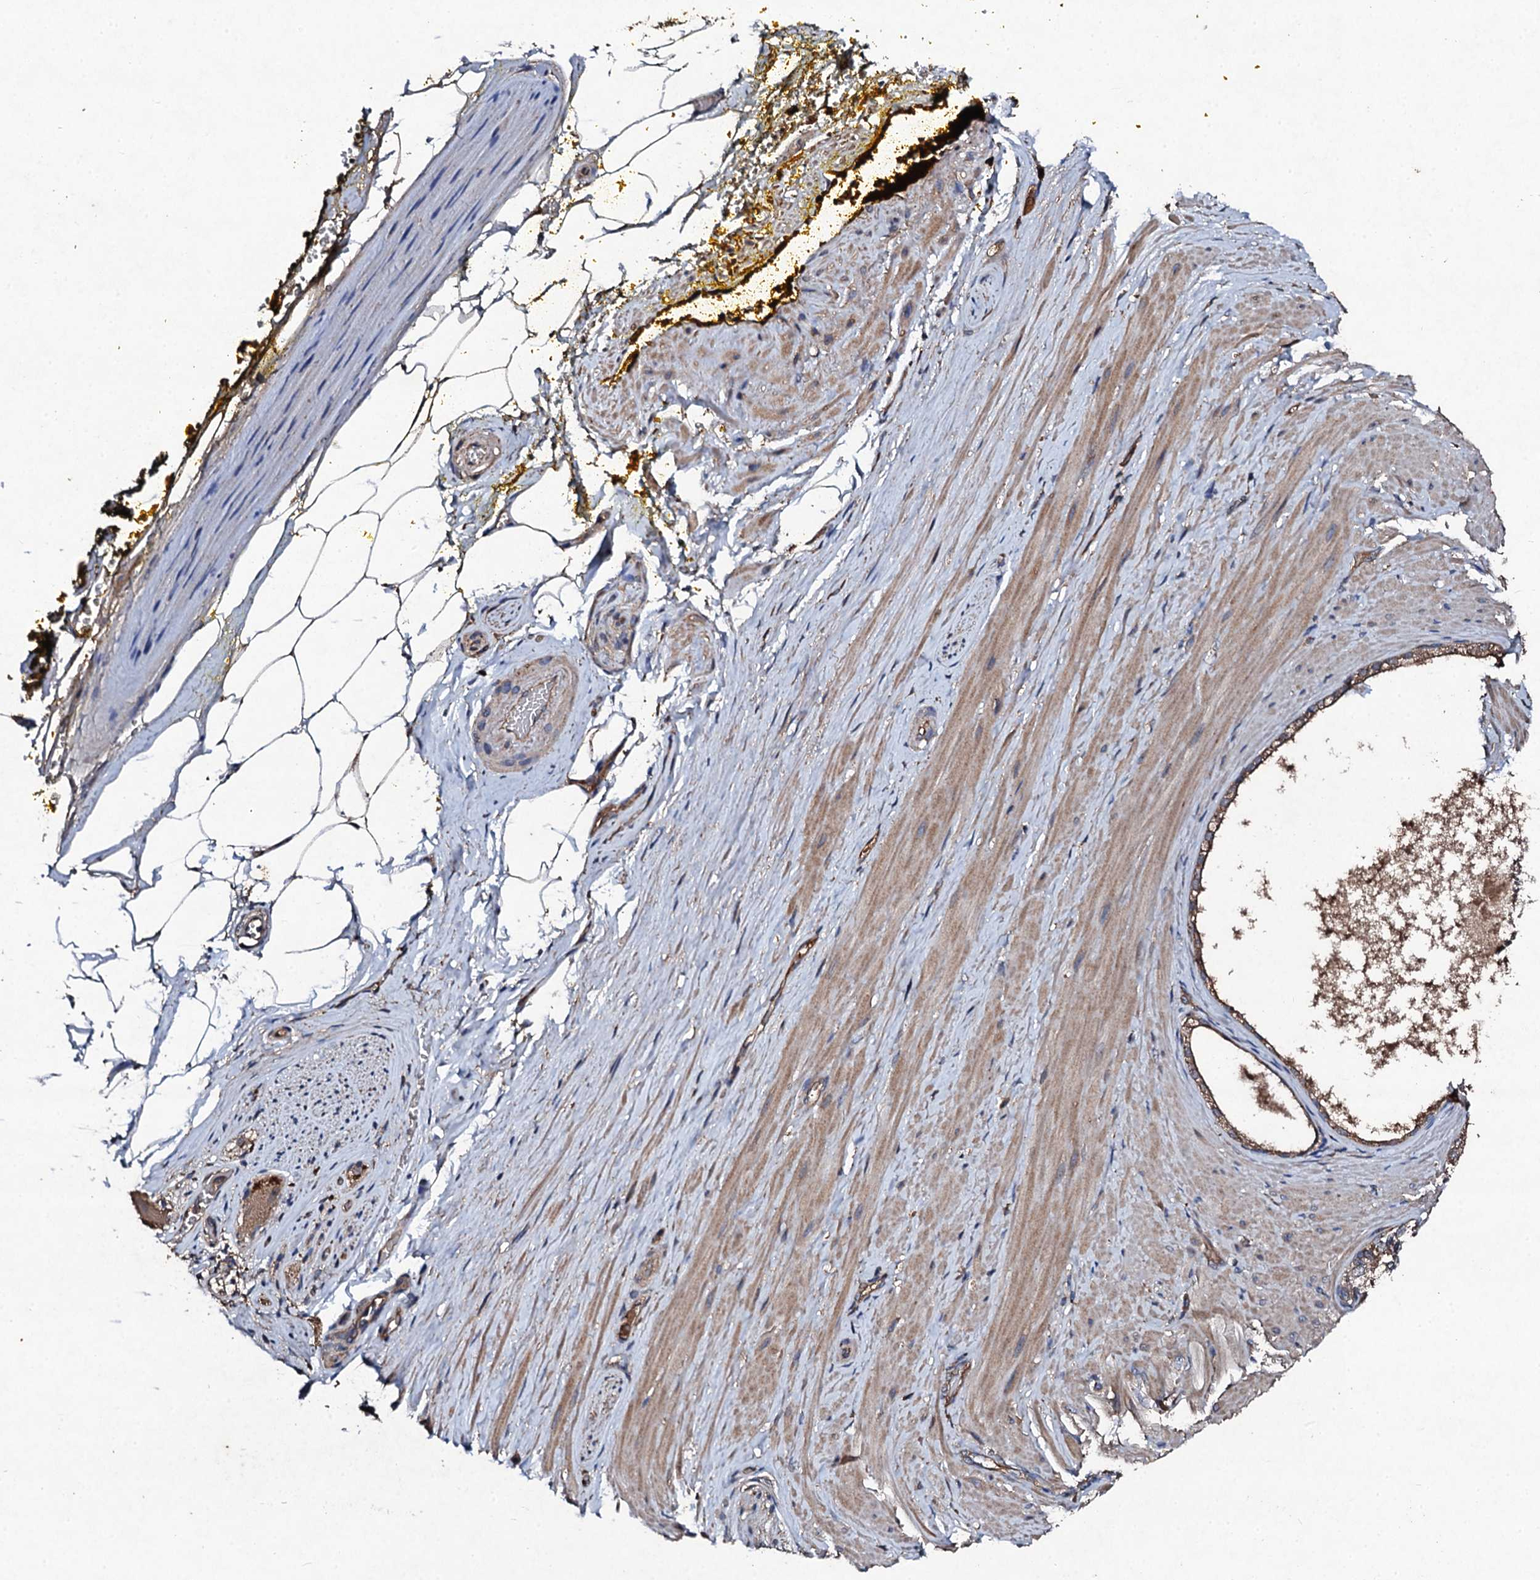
{"staining": {"intensity": "weak", "quantity": "25%-75%", "location": "cytoplasmic/membranous"}, "tissue": "adipose tissue", "cell_type": "Adipocytes", "image_type": "normal", "snomed": [{"axis": "morphology", "description": "Normal tissue, NOS"}, {"axis": "morphology", "description": "Adenocarcinoma, Low grade"}, {"axis": "topography", "description": "Prostate"}, {"axis": "topography", "description": "Peripheral nerve tissue"}], "caption": "A high-resolution micrograph shows immunohistochemistry staining of normal adipose tissue, which shows weak cytoplasmic/membranous expression in approximately 25%-75% of adipocytes. (DAB (3,3'-diaminobenzidine) IHC, brown staining for protein, blue staining for nuclei).", "gene": "KERA", "patient": {"sex": "male", "age": 63}}